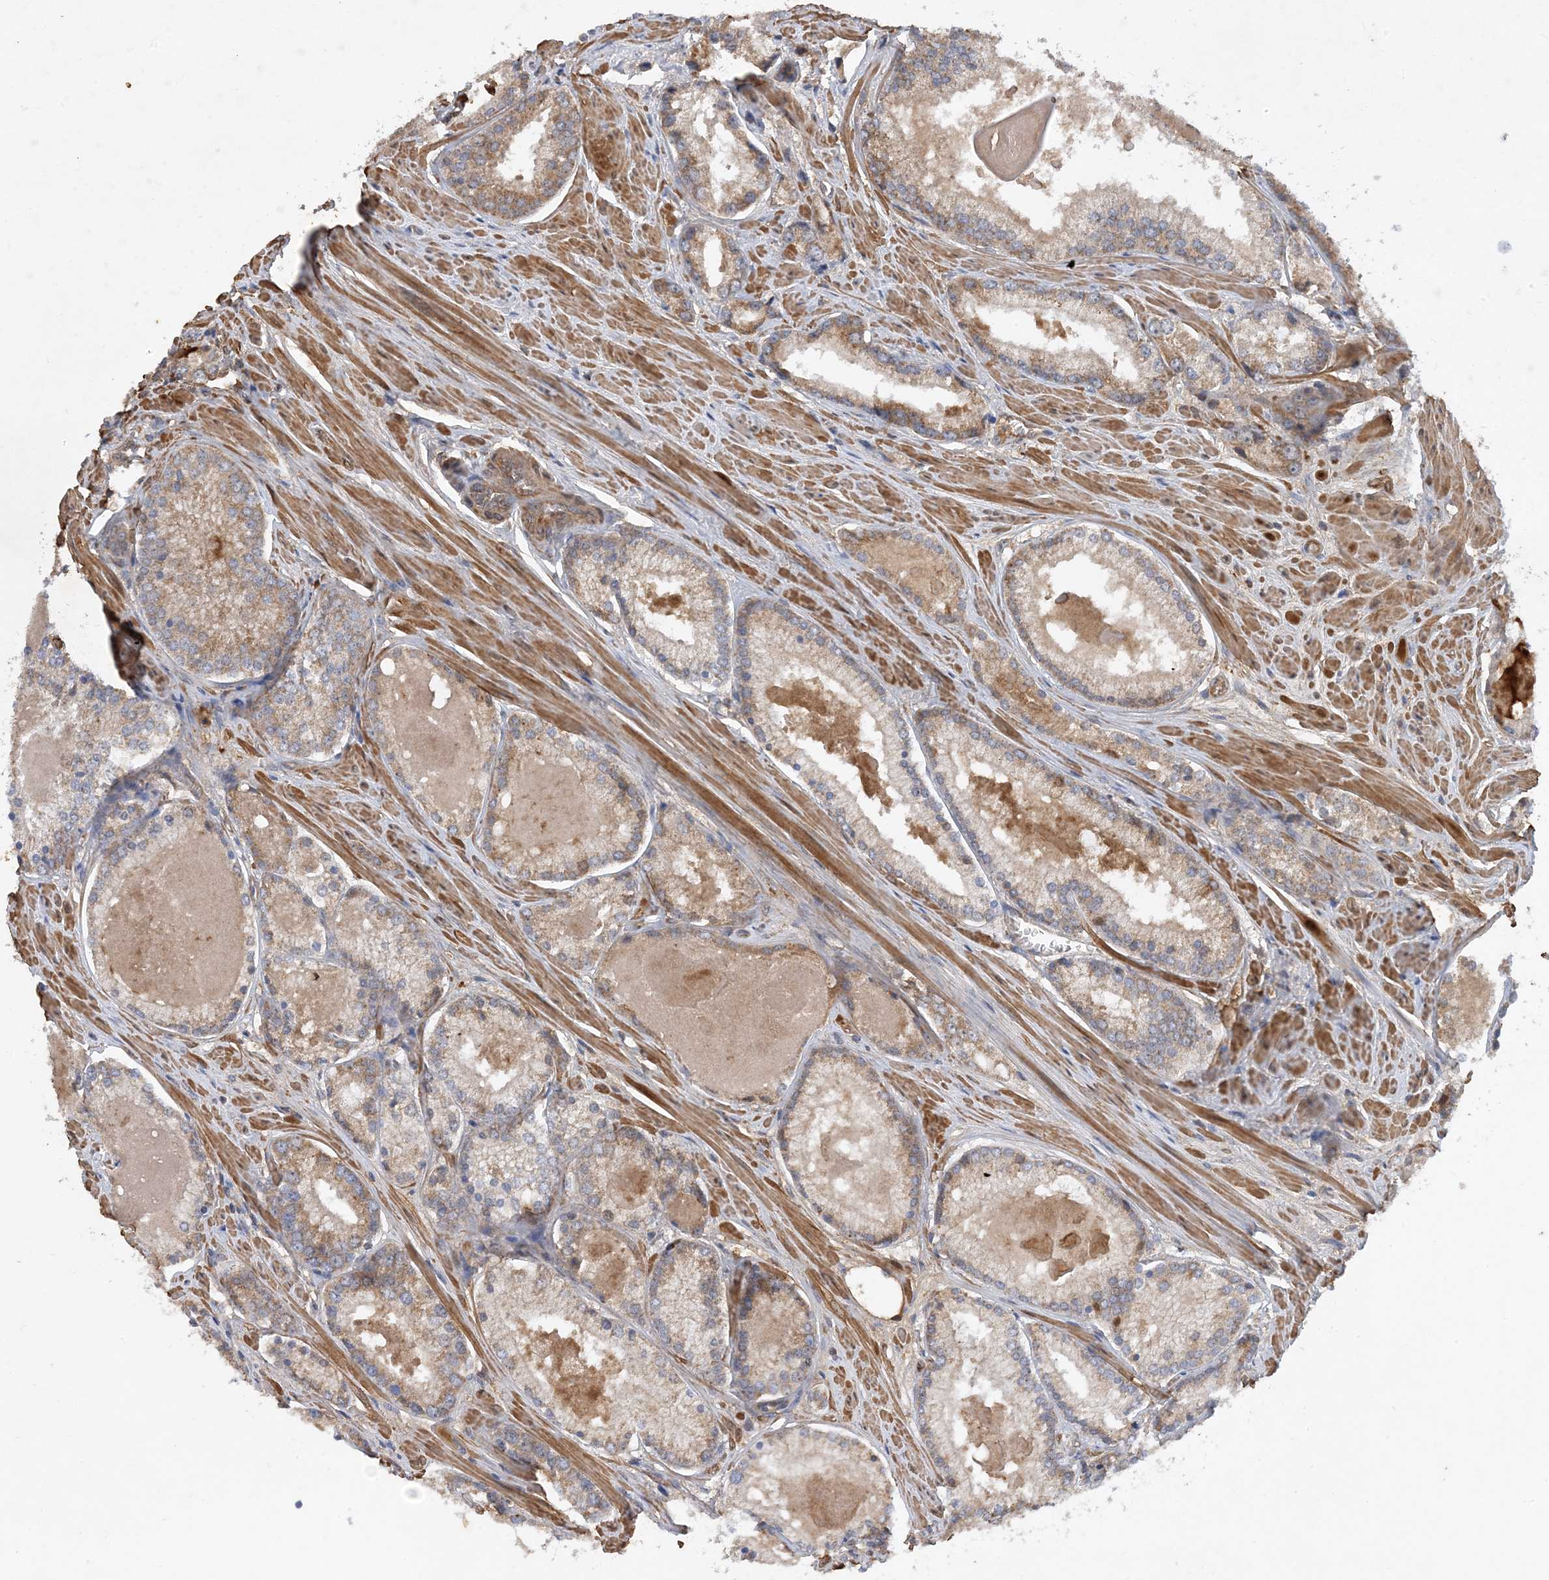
{"staining": {"intensity": "moderate", "quantity": ">75%", "location": "cytoplasmic/membranous"}, "tissue": "prostate cancer", "cell_type": "Tumor cells", "image_type": "cancer", "snomed": [{"axis": "morphology", "description": "Adenocarcinoma, Low grade"}, {"axis": "topography", "description": "Prostate"}], "caption": "This photomicrograph displays IHC staining of low-grade adenocarcinoma (prostate), with medium moderate cytoplasmic/membranous positivity in approximately >75% of tumor cells.", "gene": "STK19", "patient": {"sex": "male", "age": 54}}